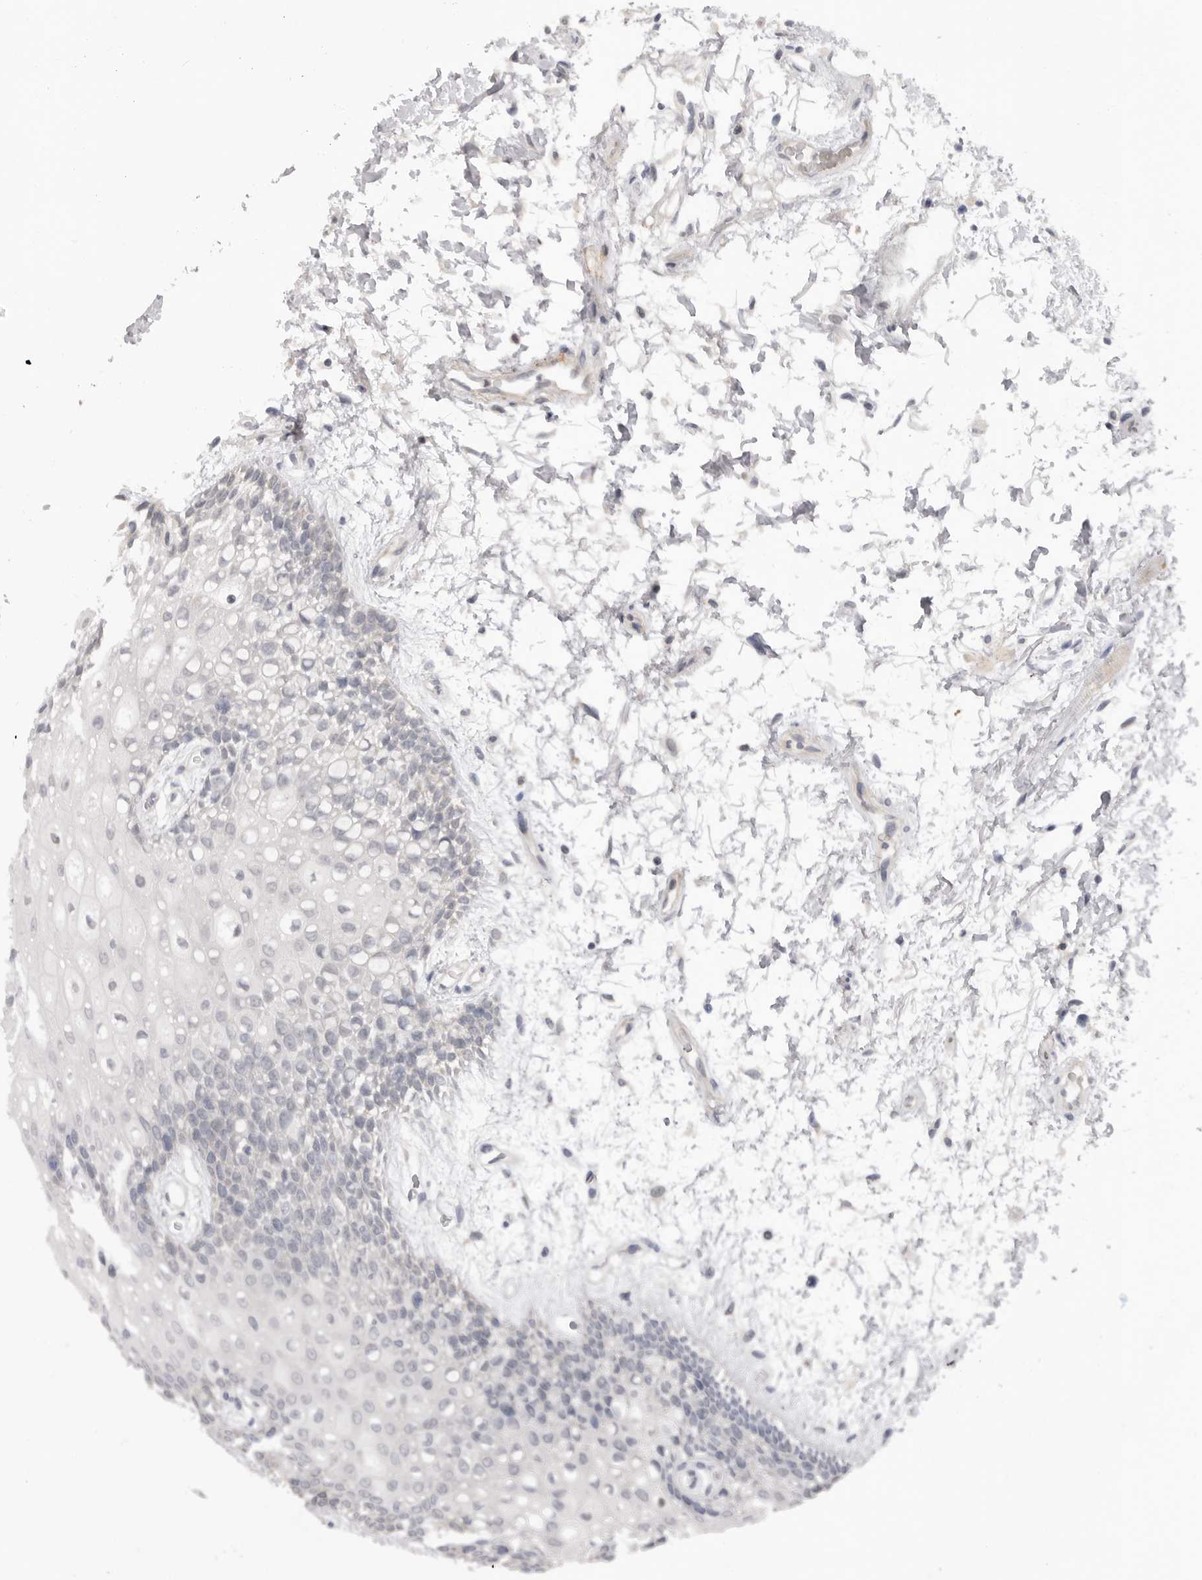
{"staining": {"intensity": "negative", "quantity": "none", "location": "none"}, "tissue": "oral mucosa", "cell_type": "Squamous epithelial cells", "image_type": "normal", "snomed": [{"axis": "morphology", "description": "Normal tissue, NOS"}, {"axis": "topography", "description": "Skeletal muscle"}, {"axis": "topography", "description": "Oral tissue"}, {"axis": "topography", "description": "Peripheral nerve tissue"}], "caption": "A photomicrograph of oral mucosa stained for a protein demonstrates no brown staining in squamous epithelial cells.", "gene": "PLEKHF1", "patient": {"sex": "female", "age": 84}}